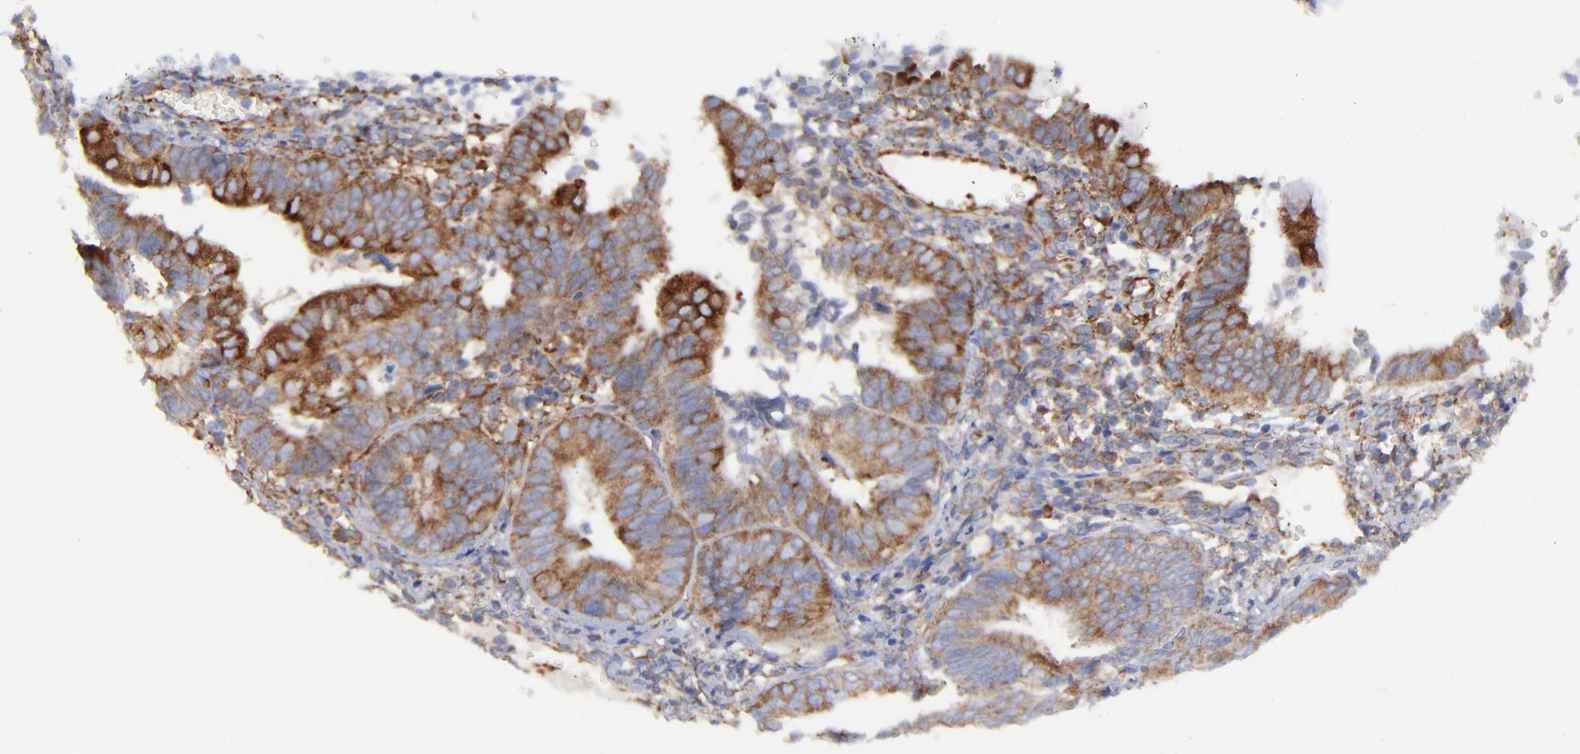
{"staining": {"intensity": "strong", "quantity": ">75%", "location": "cytoplasmic/membranous"}, "tissue": "endometrial cancer", "cell_type": "Tumor cells", "image_type": "cancer", "snomed": [{"axis": "morphology", "description": "Adenocarcinoma, NOS"}, {"axis": "topography", "description": "Endometrium"}], "caption": "Human endometrial cancer (adenocarcinoma) stained for a protein (brown) reveals strong cytoplasmic/membranous positive expression in about >75% of tumor cells.", "gene": "EIF2AK2", "patient": {"sex": "female", "age": 63}}